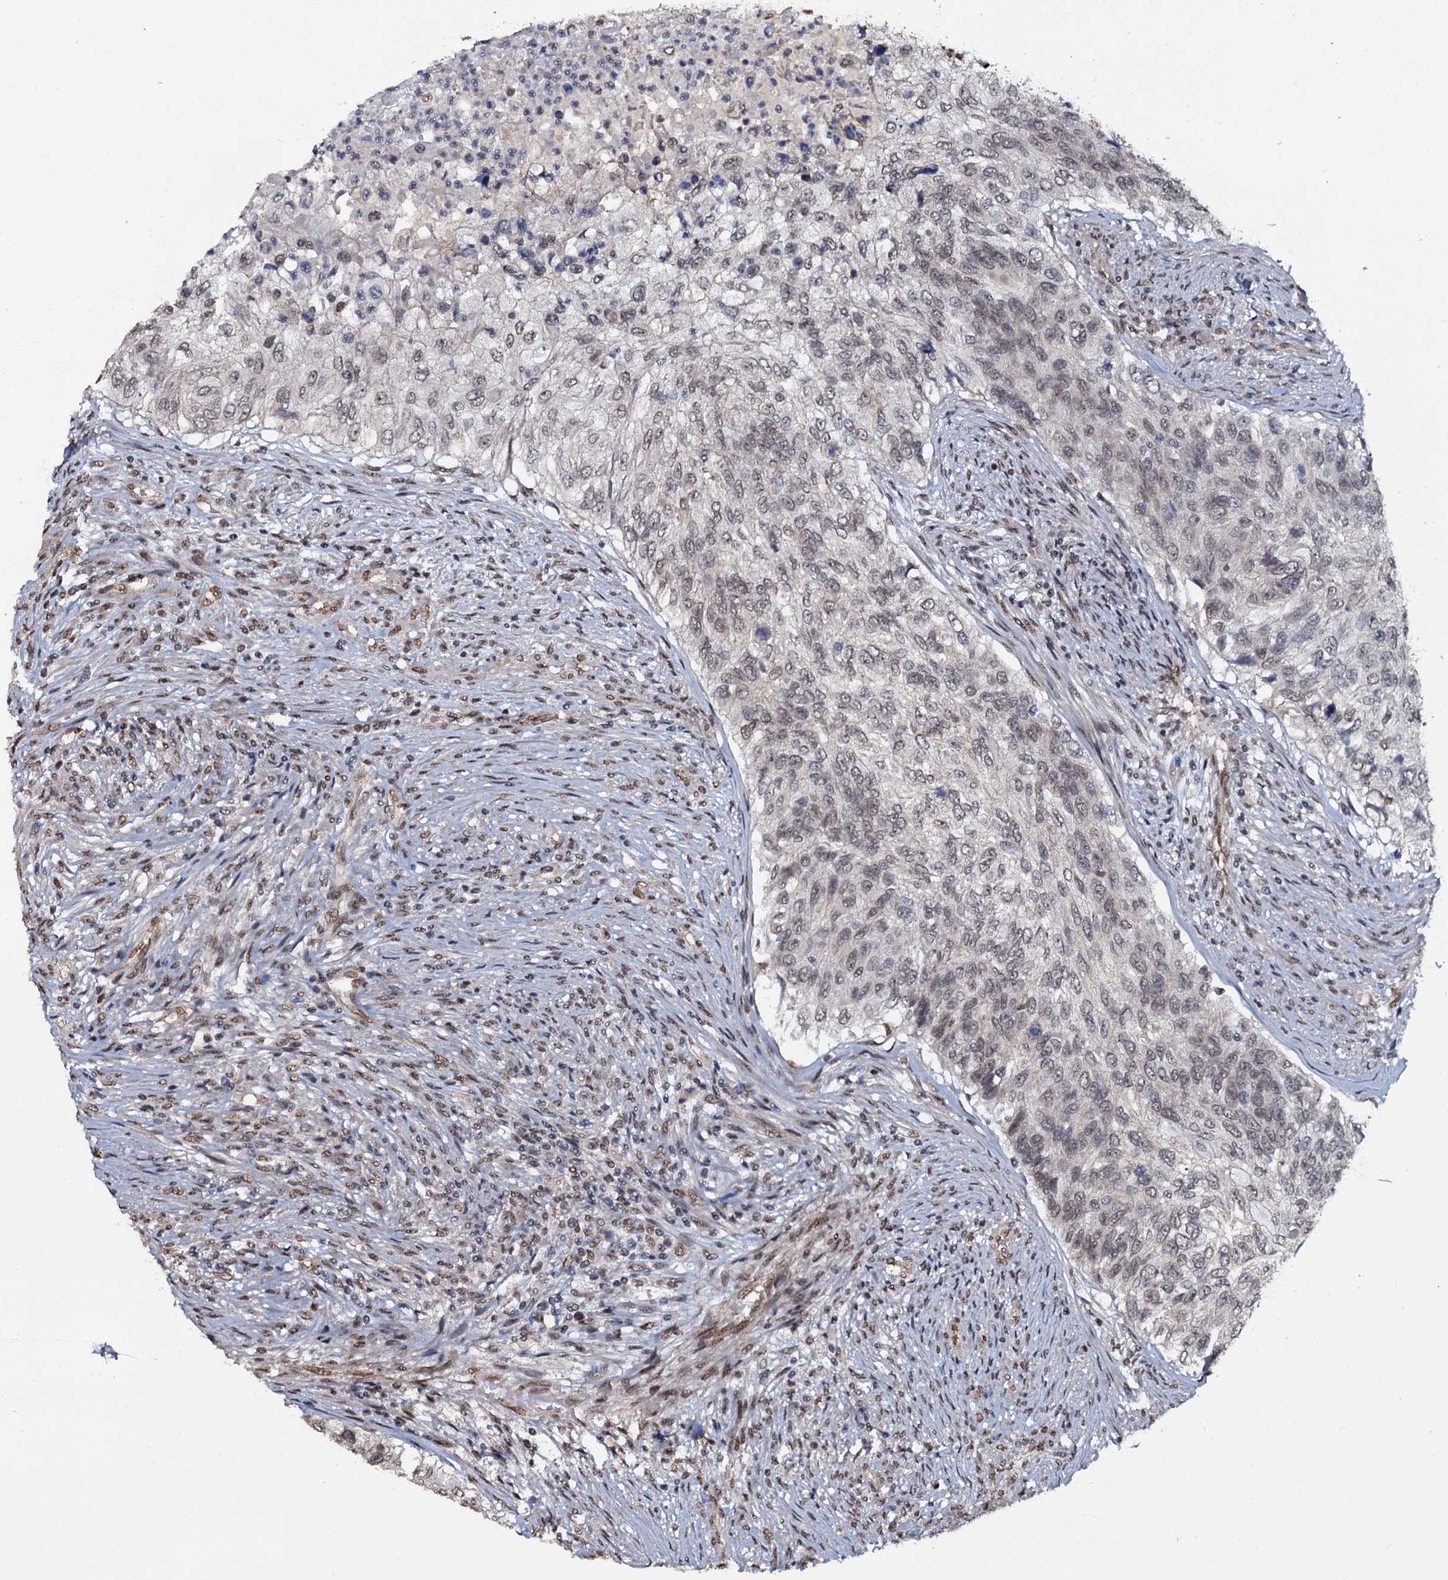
{"staining": {"intensity": "weak", "quantity": "<25%", "location": "nuclear"}, "tissue": "urothelial cancer", "cell_type": "Tumor cells", "image_type": "cancer", "snomed": [{"axis": "morphology", "description": "Urothelial carcinoma, High grade"}, {"axis": "topography", "description": "Urinary bladder"}], "caption": "Immunohistochemical staining of urothelial carcinoma (high-grade) shows no significant expression in tumor cells.", "gene": "SH2D4B", "patient": {"sex": "female", "age": 60}}